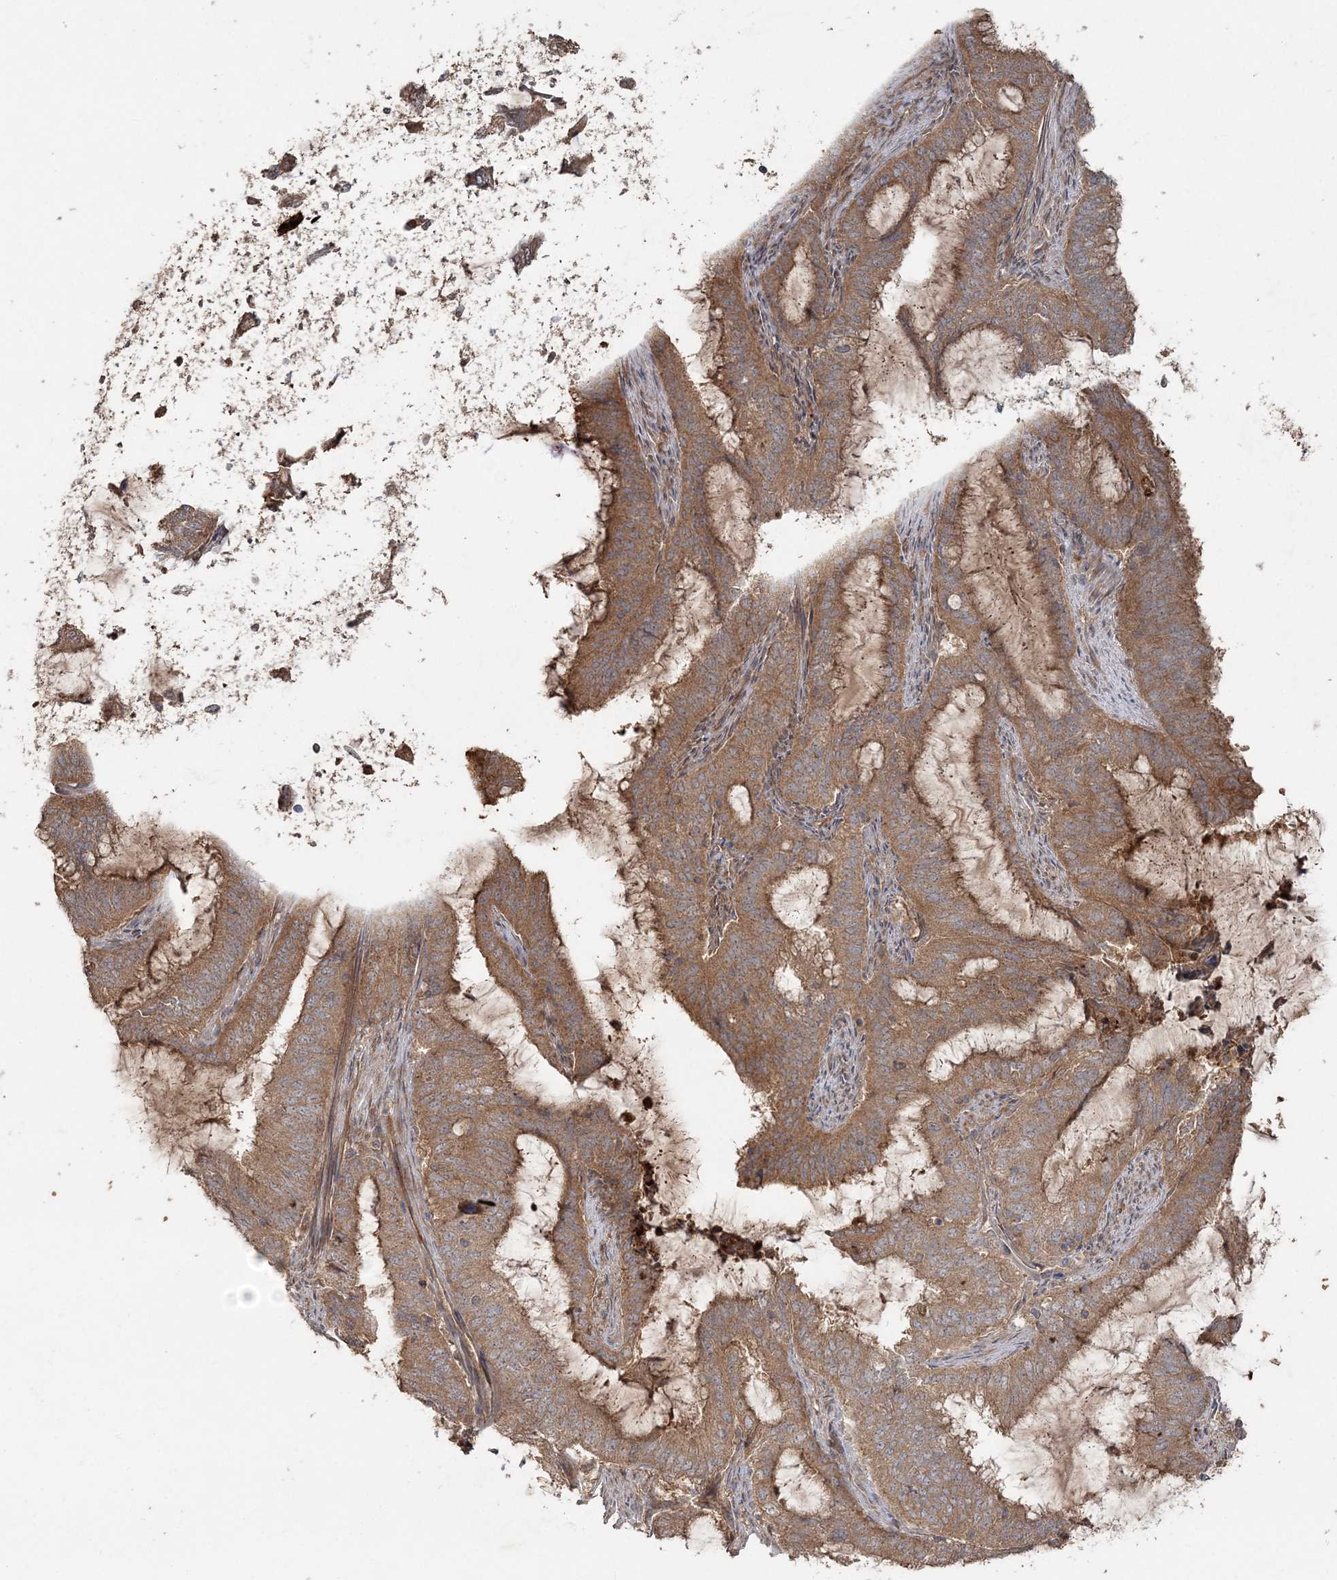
{"staining": {"intensity": "moderate", "quantity": ">75%", "location": "cytoplasmic/membranous"}, "tissue": "endometrial cancer", "cell_type": "Tumor cells", "image_type": "cancer", "snomed": [{"axis": "morphology", "description": "Adenocarcinoma, NOS"}, {"axis": "topography", "description": "Endometrium"}], "caption": "DAB (3,3'-diaminobenzidine) immunohistochemical staining of human endometrial cancer (adenocarcinoma) reveals moderate cytoplasmic/membranous protein positivity in about >75% of tumor cells.", "gene": "SPRY1", "patient": {"sex": "female", "age": 51}}